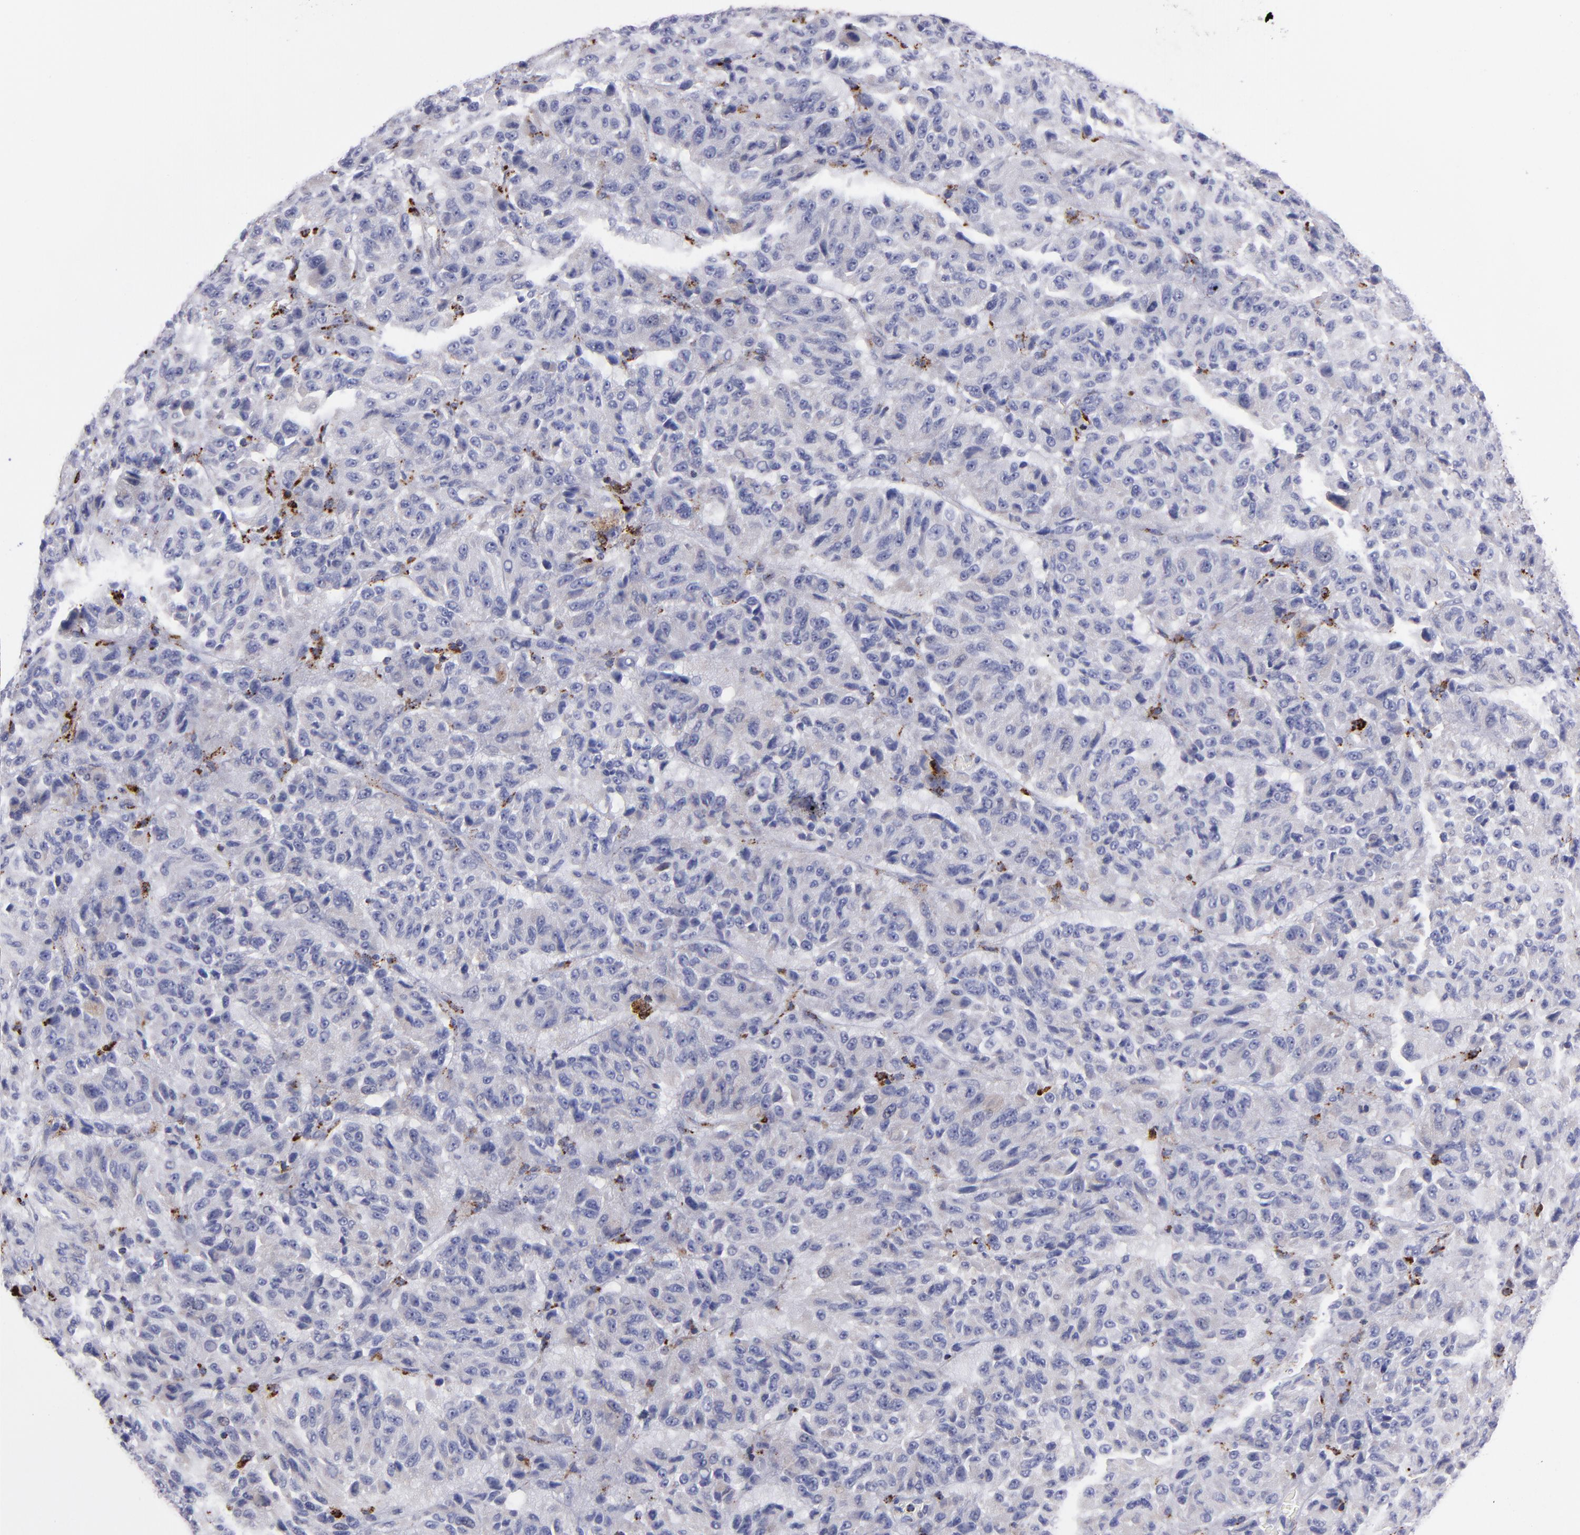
{"staining": {"intensity": "negative", "quantity": "none", "location": "none"}, "tissue": "melanoma", "cell_type": "Tumor cells", "image_type": "cancer", "snomed": [{"axis": "morphology", "description": "Malignant melanoma, Metastatic site"}, {"axis": "topography", "description": "Lung"}], "caption": "A micrograph of human melanoma is negative for staining in tumor cells.", "gene": "CTSS", "patient": {"sex": "male", "age": 64}}